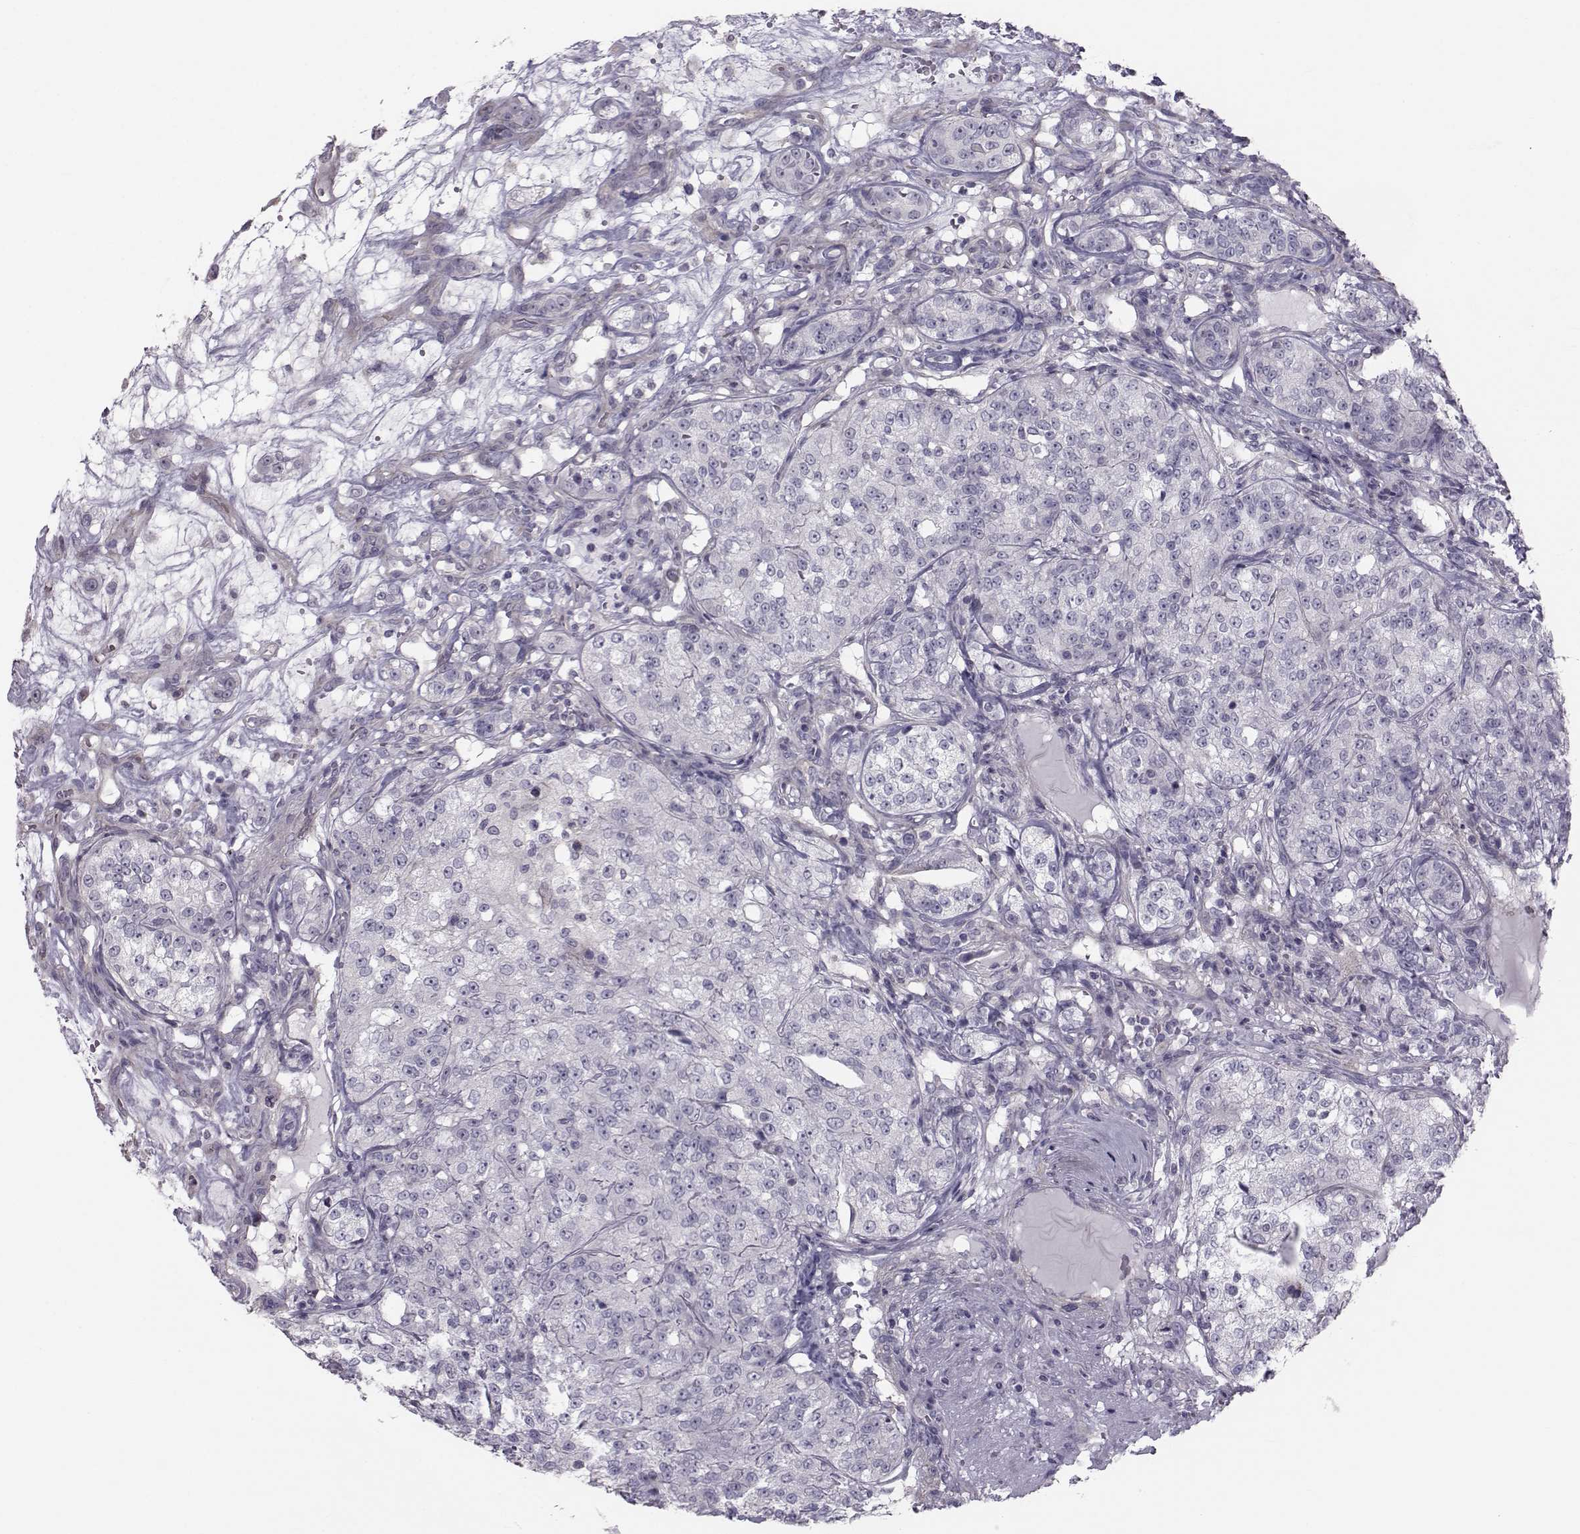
{"staining": {"intensity": "negative", "quantity": "none", "location": "none"}, "tissue": "renal cancer", "cell_type": "Tumor cells", "image_type": "cancer", "snomed": [{"axis": "morphology", "description": "Adenocarcinoma, NOS"}, {"axis": "topography", "description": "Kidney"}], "caption": "High magnification brightfield microscopy of adenocarcinoma (renal) stained with DAB (brown) and counterstained with hematoxylin (blue): tumor cells show no significant expression. Nuclei are stained in blue.", "gene": "GARIN3", "patient": {"sex": "female", "age": 63}}